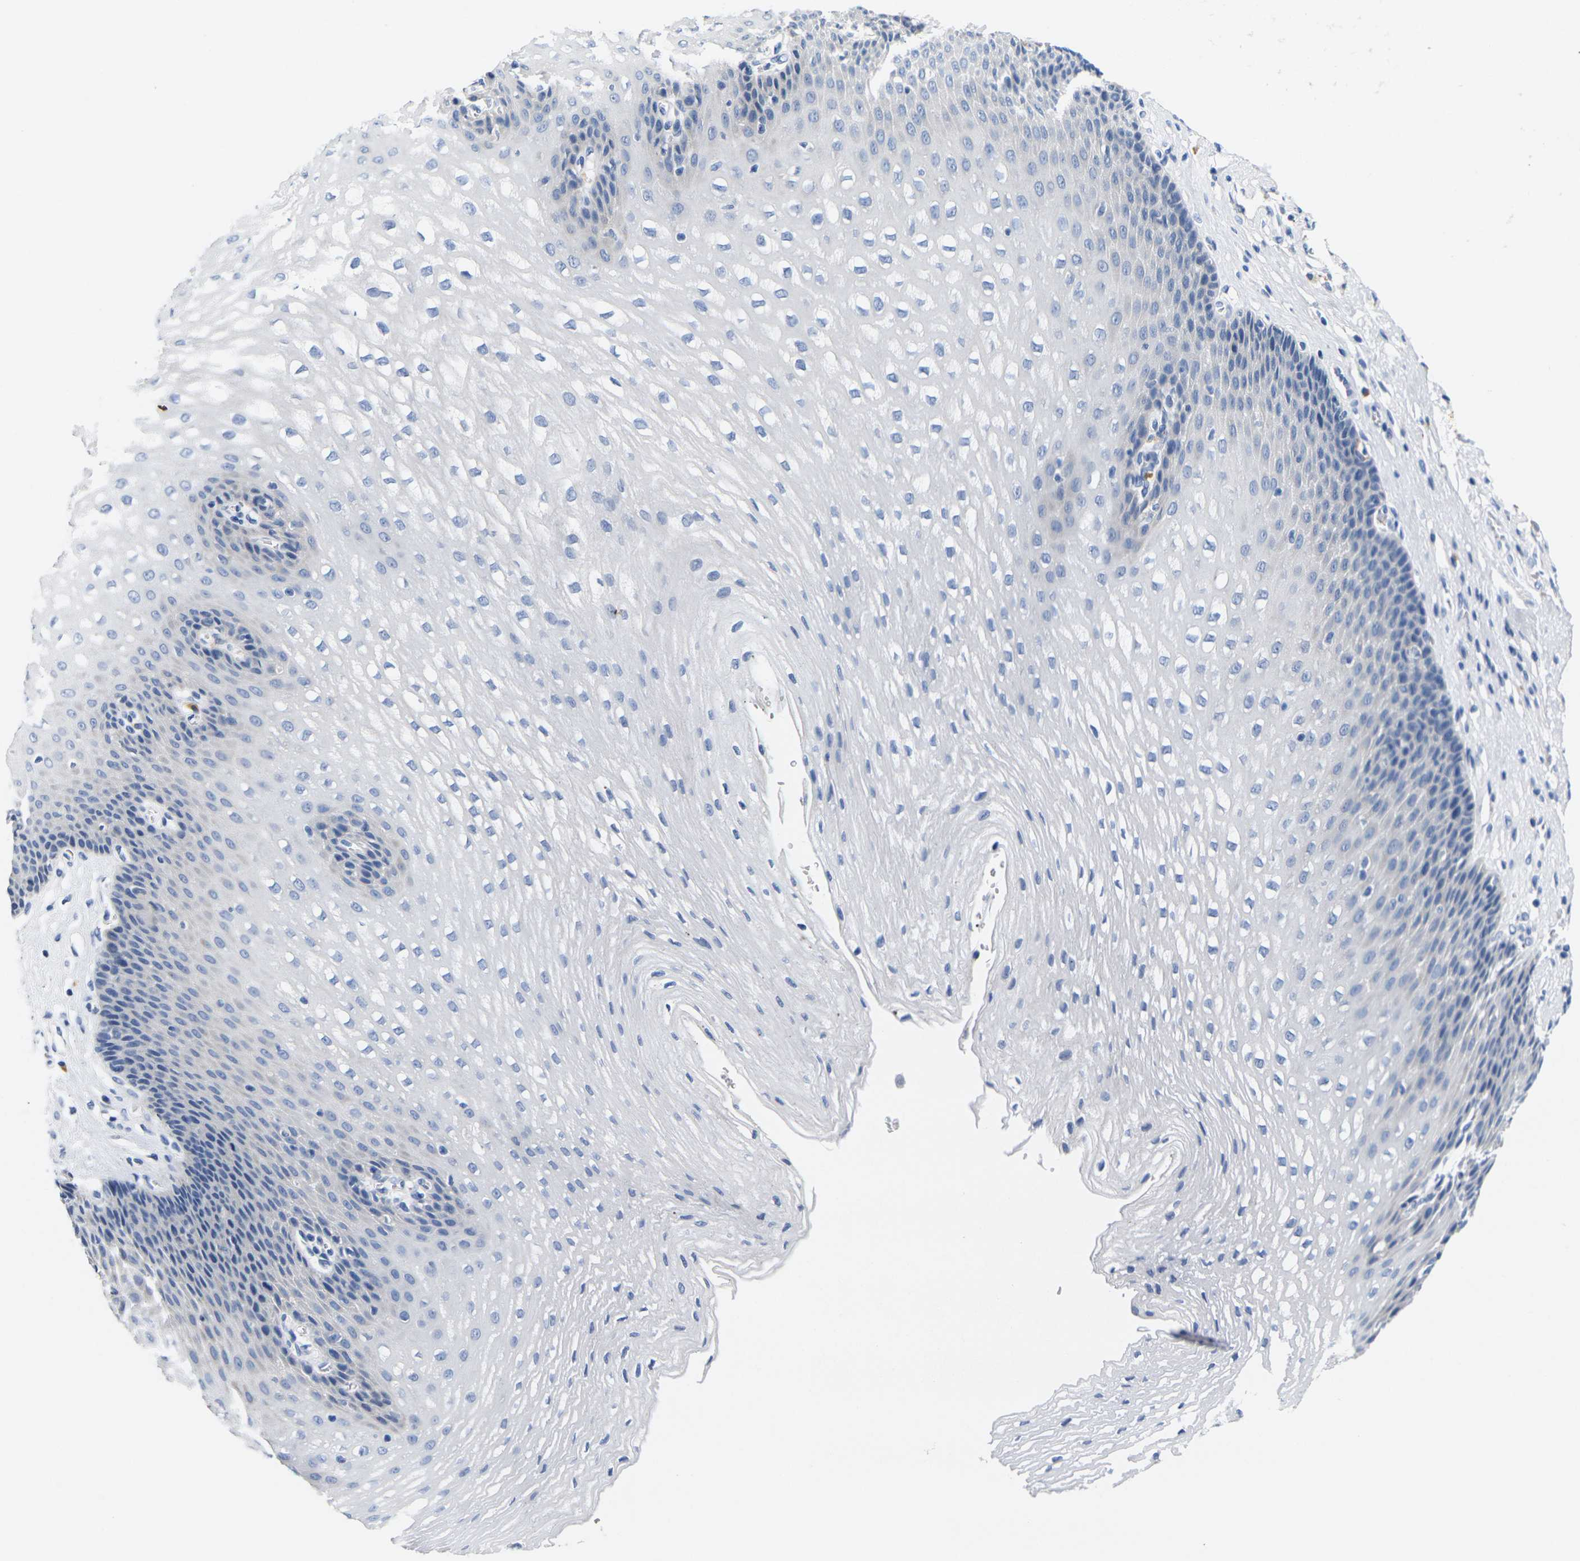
{"staining": {"intensity": "negative", "quantity": "none", "location": "none"}, "tissue": "esophagus", "cell_type": "Squamous epithelial cells", "image_type": "normal", "snomed": [{"axis": "morphology", "description": "Normal tissue, NOS"}, {"axis": "topography", "description": "Esophagus"}], "caption": "DAB (3,3'-diaminobenzidine) immunohistochemical staining of normal human esophagus shows no significant positivity in squamous epithelial cells.", "gene": "NOCT", "patient": {"sex": "male", "age": 48}}